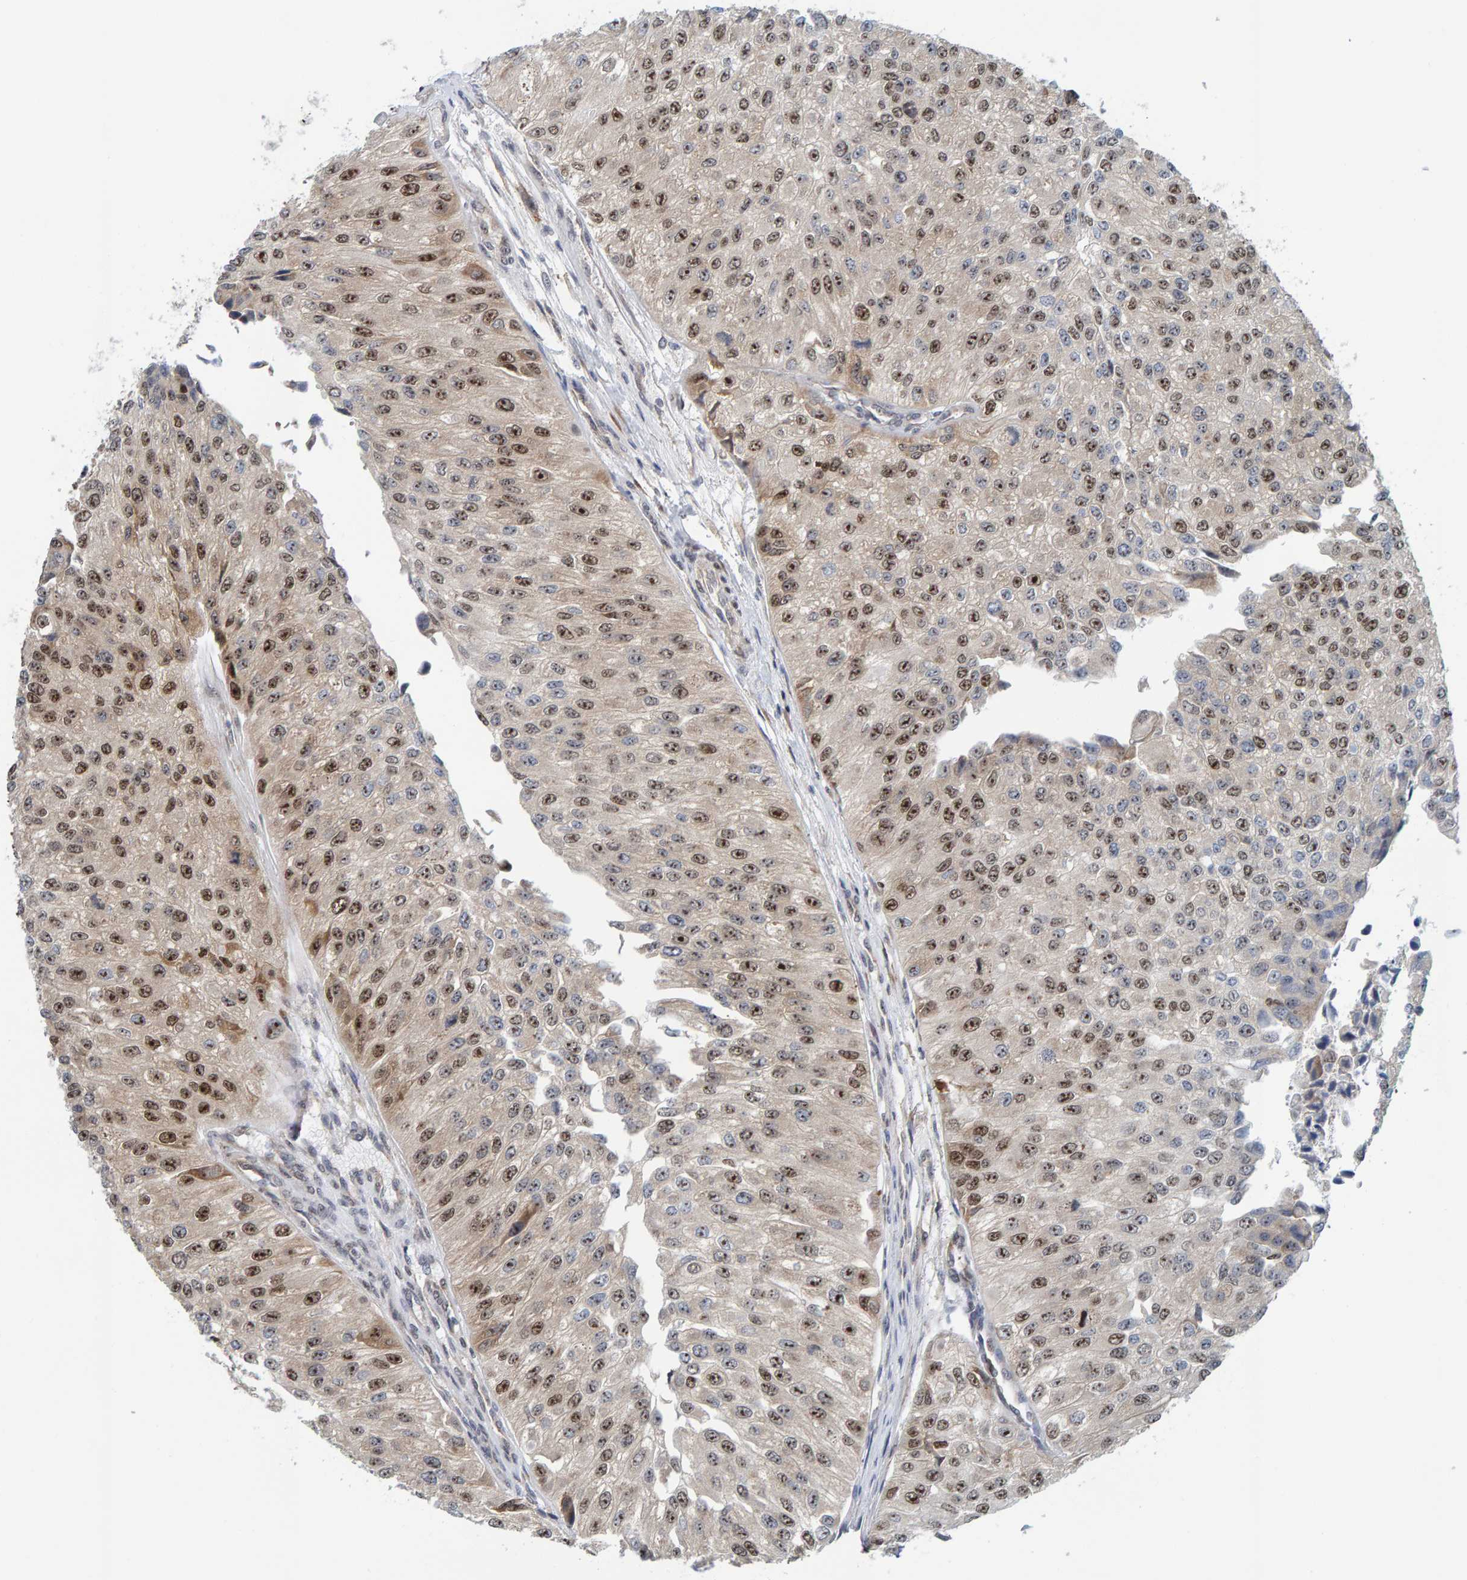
{"staining": {"intensity": "moderate", "quantity": ">75%", "location": "nuclear"}, "tissue": "urothelial cancer", "cell_type": "Tumor cells", "image_type": "cancer", "snomed": [{"axis": "morphology", "description": "Urothelial carcinoma, High grade"}, {"axis": "topography", "description": "Kidney"}, {"axis": "topography", "description": "Urinary bladder"}], "caption": "DAB immunohistochemical staining of human urothelial cancer reveals moderate nuclear protein staining in approximately >75% of tumor cells. (brown staining indicates protein expression, while blue staining denotes nuclei).", "gene": "POLR1E", "patient": {"sex": "male", "age": 77}}